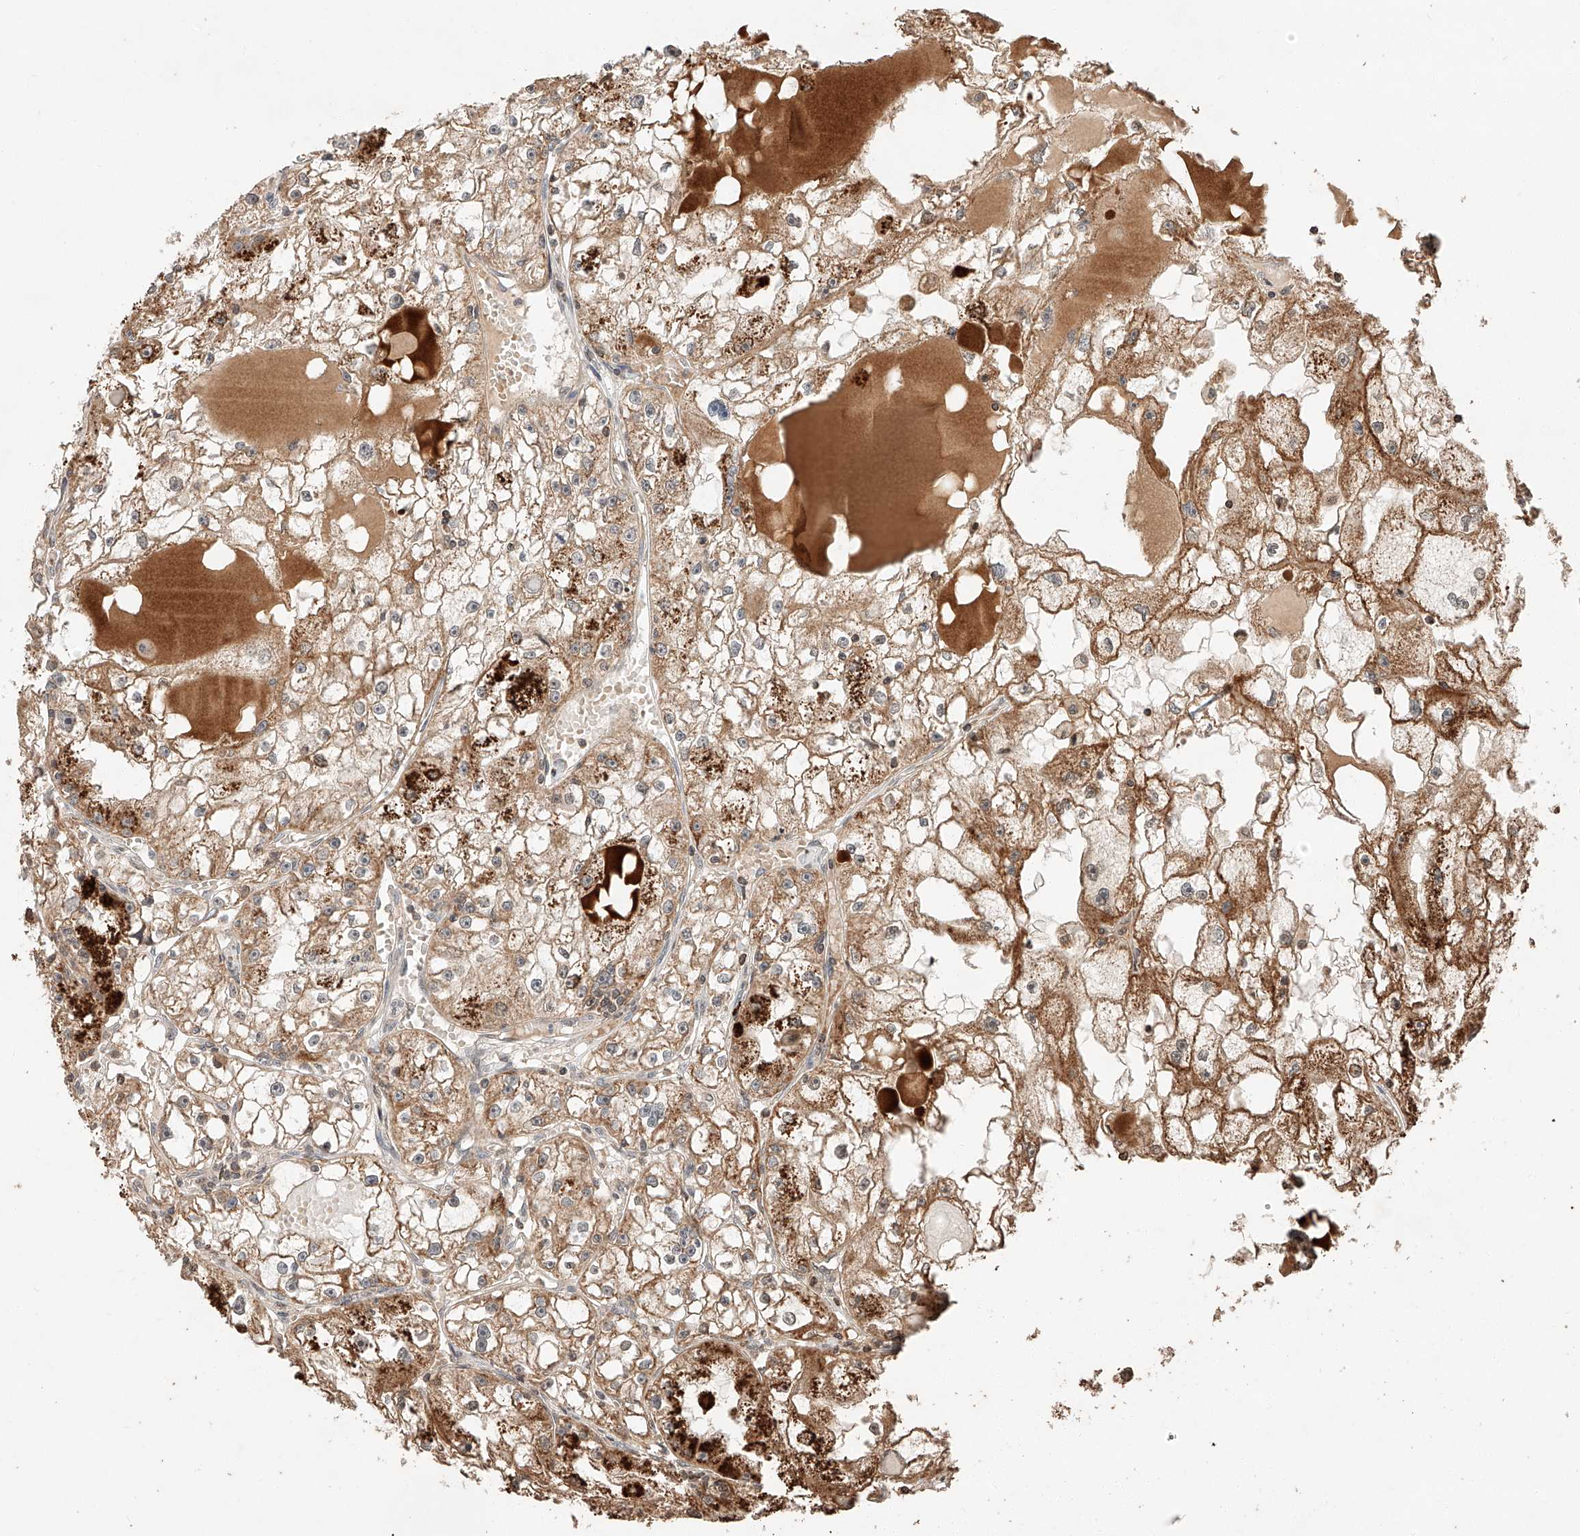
{"staining": {"intensity": "moderate", "quantity": ">75%", "location": "cytoplasmic/membranous"}, "tissue": "renal cancer", "cell_type": "Tumor cells", "image_type": "cancer", "snomed": [{"axis": "morphology", "description": "Adenocarcinoma, NOS"}, {"axis": "topography", "description": "Kidney"}], "caption": "Renal adenocarcinoma was stained to show a protein in brown. There is medium levels of moderate cytoplasmic/membranous positivity in approximately >75% of tumor cells. The protein of interest is shown in brown color, while the nuclei are stained blue.", "gene": "ARHGAP33", "patient": {"sex": "male", "age": 56}}